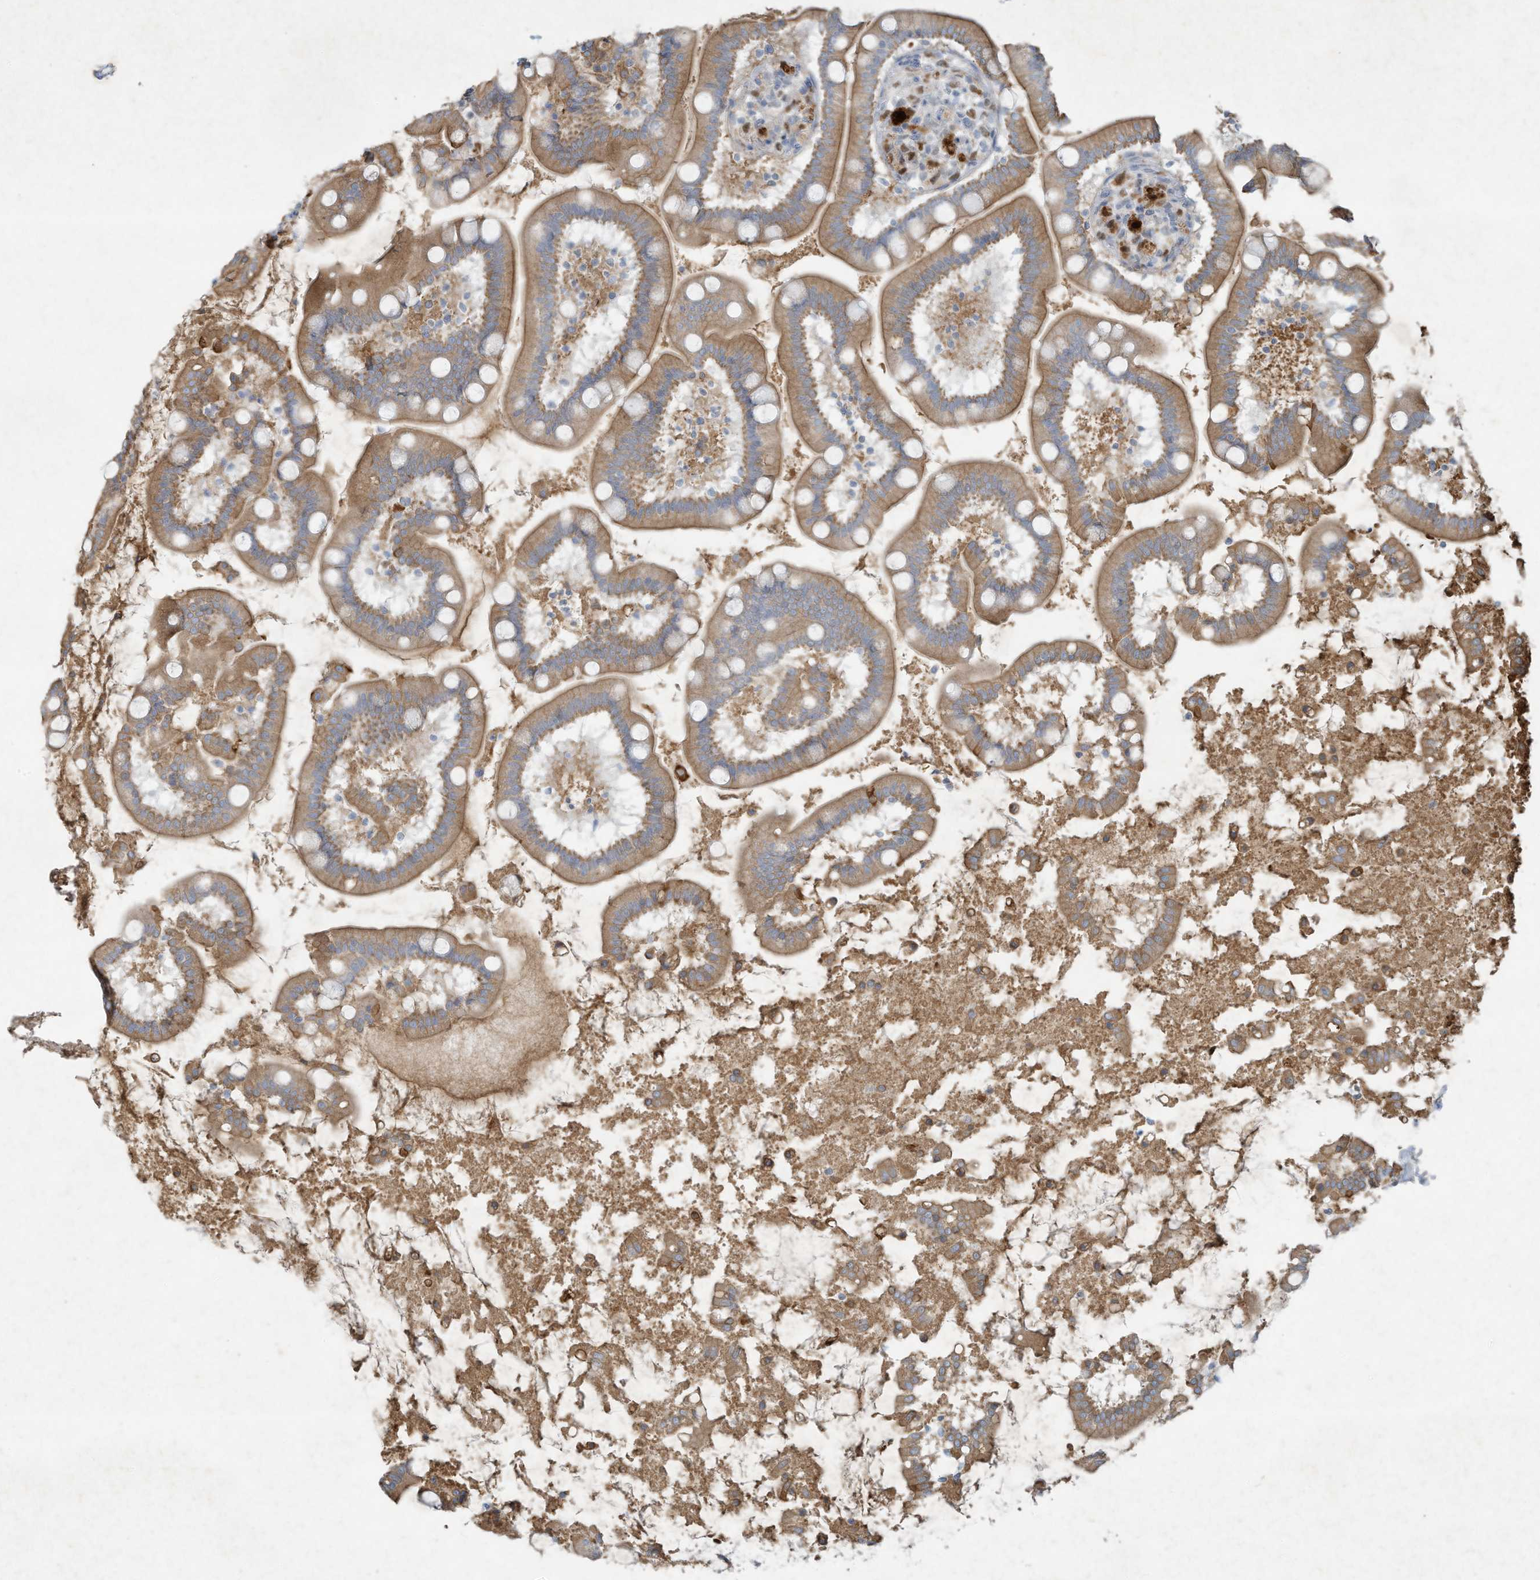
{"staining": {"intensity": "moderate", "quantity": ">75%", "location": "cytoplasmic/membranous"}, "tissue": "small intestine", "cell_type": "Glandular cells", "image_type": "normal", "snomed": [{"axis": "morphology", "description": "Normal tissue, NOS"}, {"axis": "topography", "description": "Small intestine"}], "caption": "Glandular cells display medium levels of moderate cytoplasmic/membranous positivity in about >75% of cells in benign human small intestine.", "gene": "TUBE1", "patient": {"sex": "female", "age": 64}}